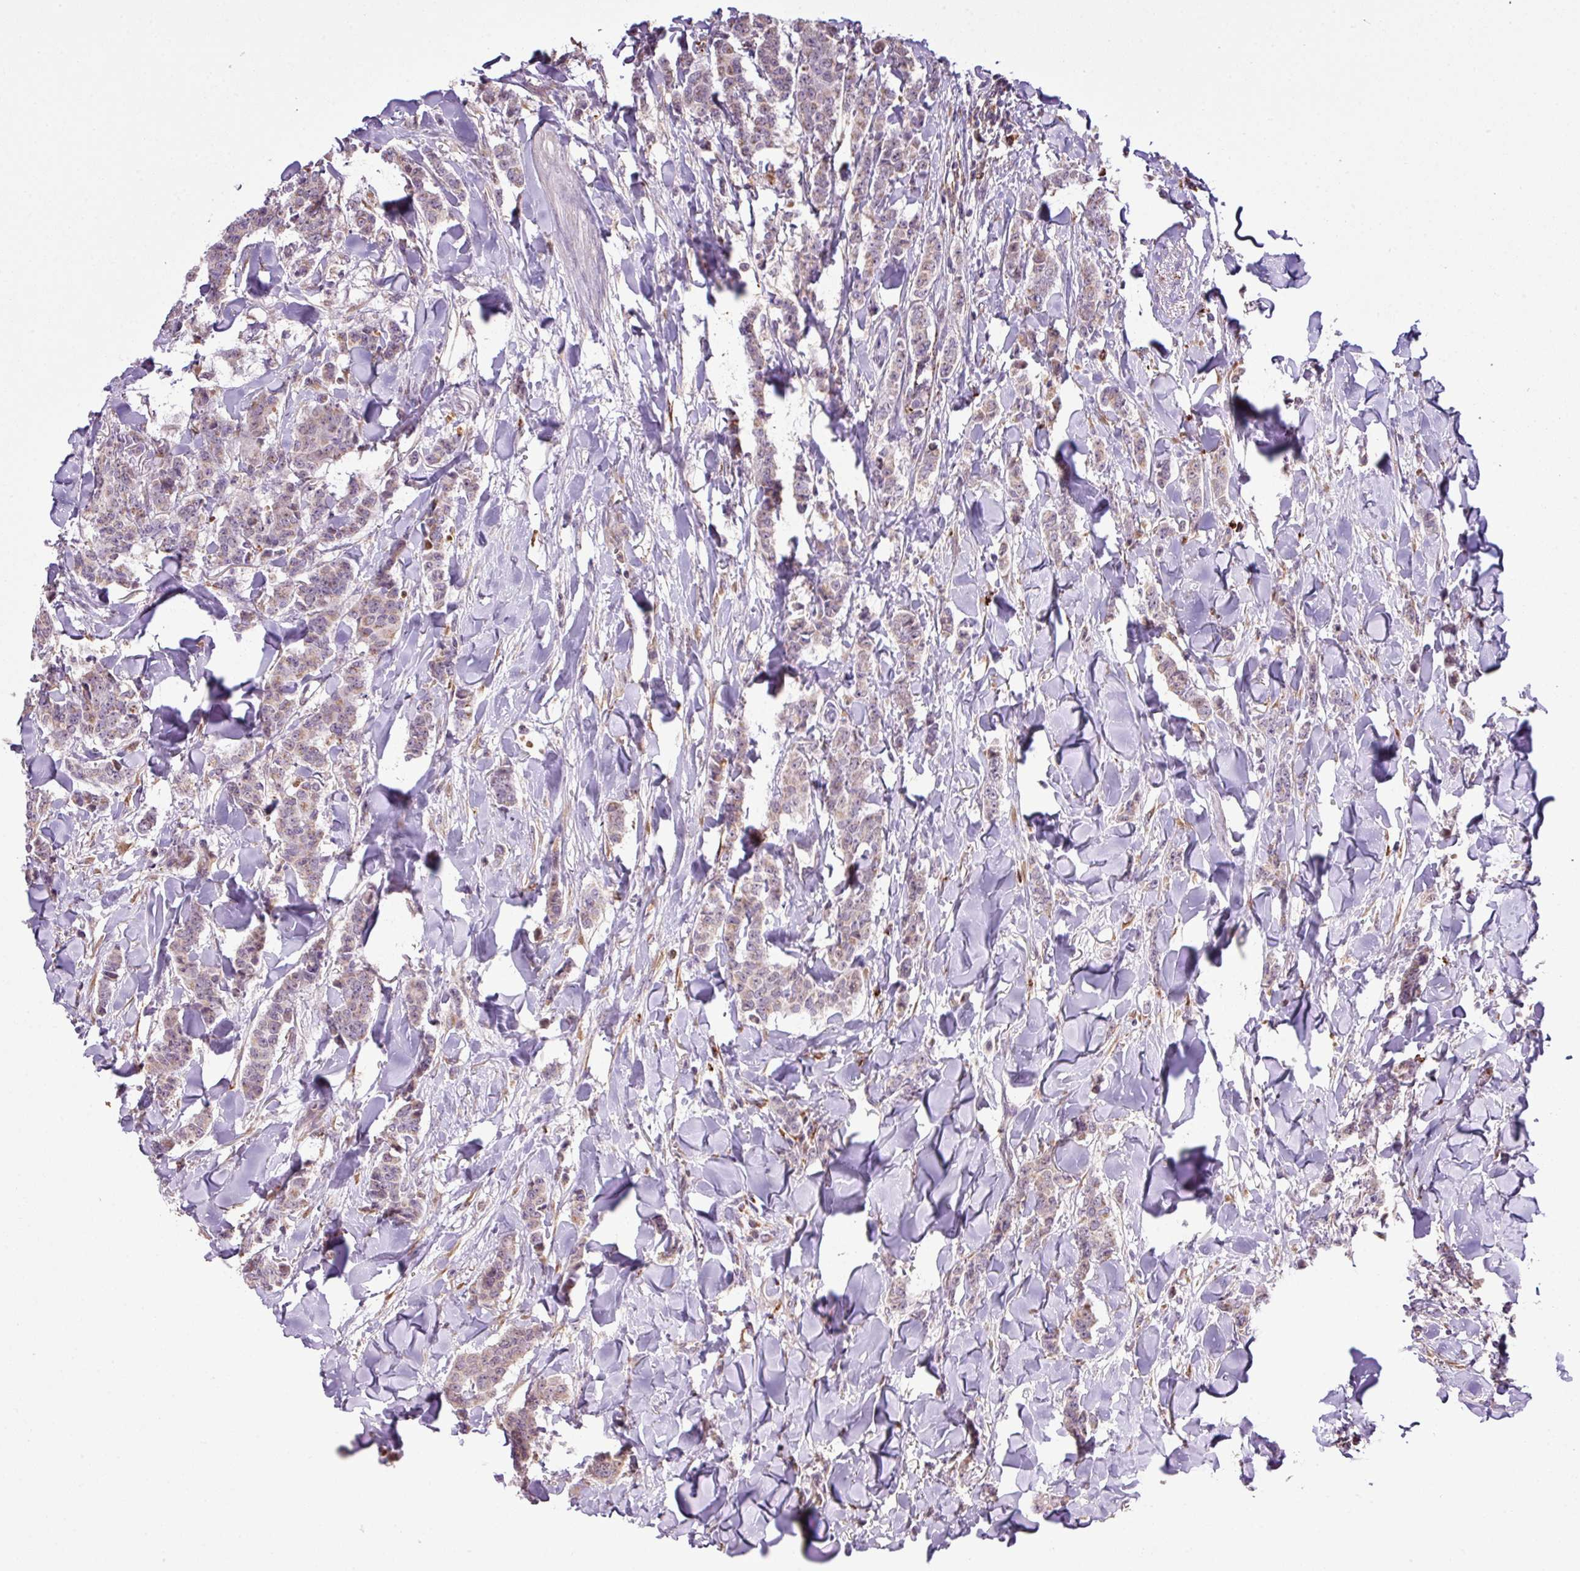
{"staining": {"intensity": "weak", "quantity": "25%-75%", "location": "cytoplasmic/membranous"}, "tissue": "breast cancer", "cell_type": "Tumor cells", "image_type": "cancer", "snomed": [{"axis": "morphology", "description": "Duct carcinoma"}, {"axis": "topography", "description": "Breast"}], "caption": "IHC (DAB (3,3'-diaminobenzidine)) staining of human breast intraductal carcinoma demonstrates weak cytoplasmic/membranous protein staining in approximately 25%-75% of tumor cells.", "gene": "SMCO4", "patient": {"sex": "female", "age": 40}}